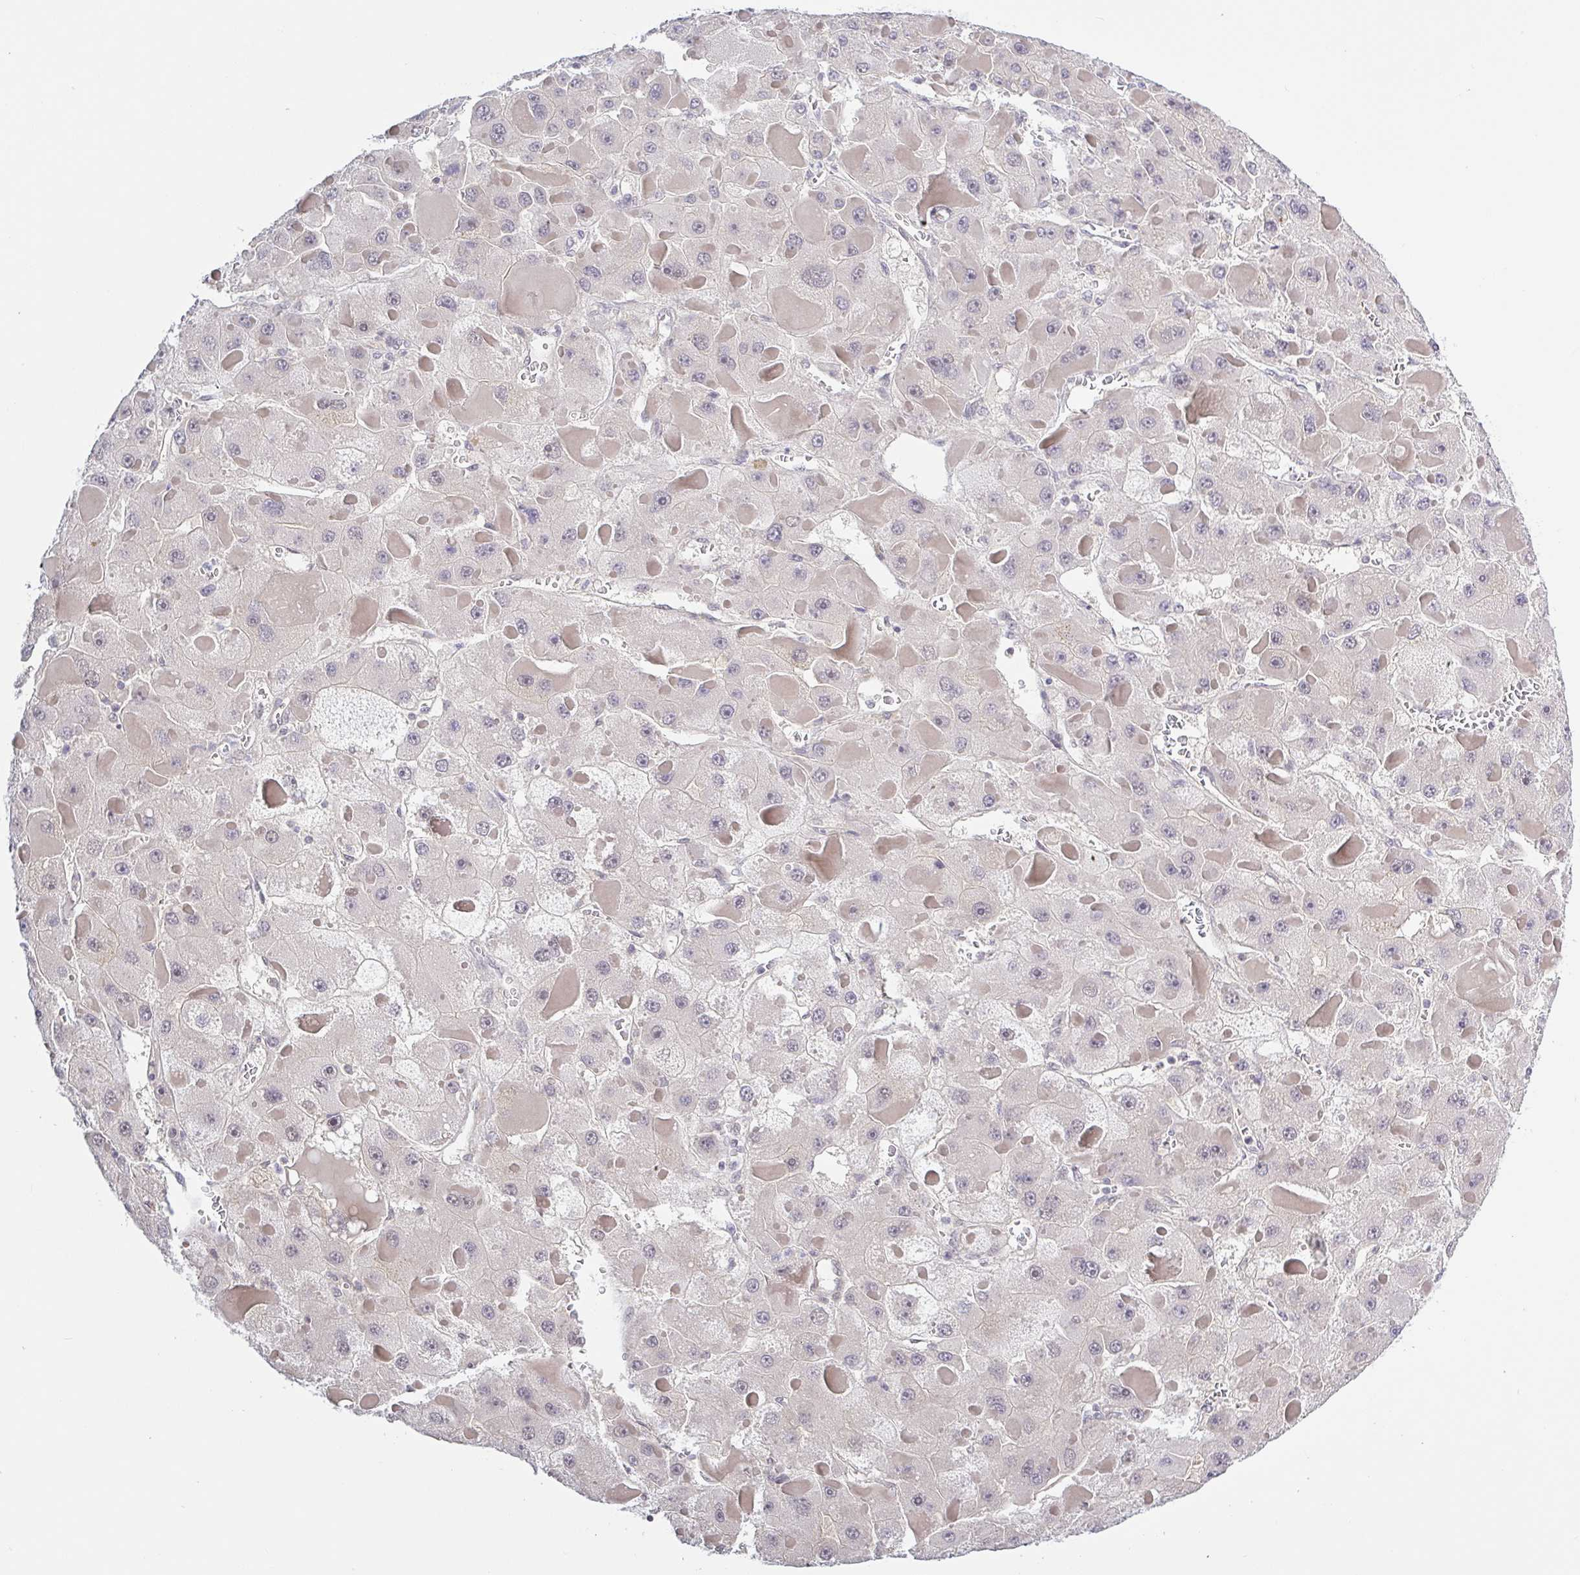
{"staining": {"intensity": "weak", "quantity": "<25%", "location": "nuclear"}, "tissue": "liver cancer", "cell_type": "Tumor cells", "image_type": "cancer", "snomed": [{"axis": "morphology", "description": "Carcinoma, Hepatocellular, NOS"}, {"axis": "topography", "description": "Liver"}], "caption": "IHC of liver cancer exhibits no expression in tumor cells. (DAB immunohistochemistry (IHC) visualized using brightfield microscopy, high magnification).", "gene": "HYPK", "patient": {"sex": "female", "age": 73}}